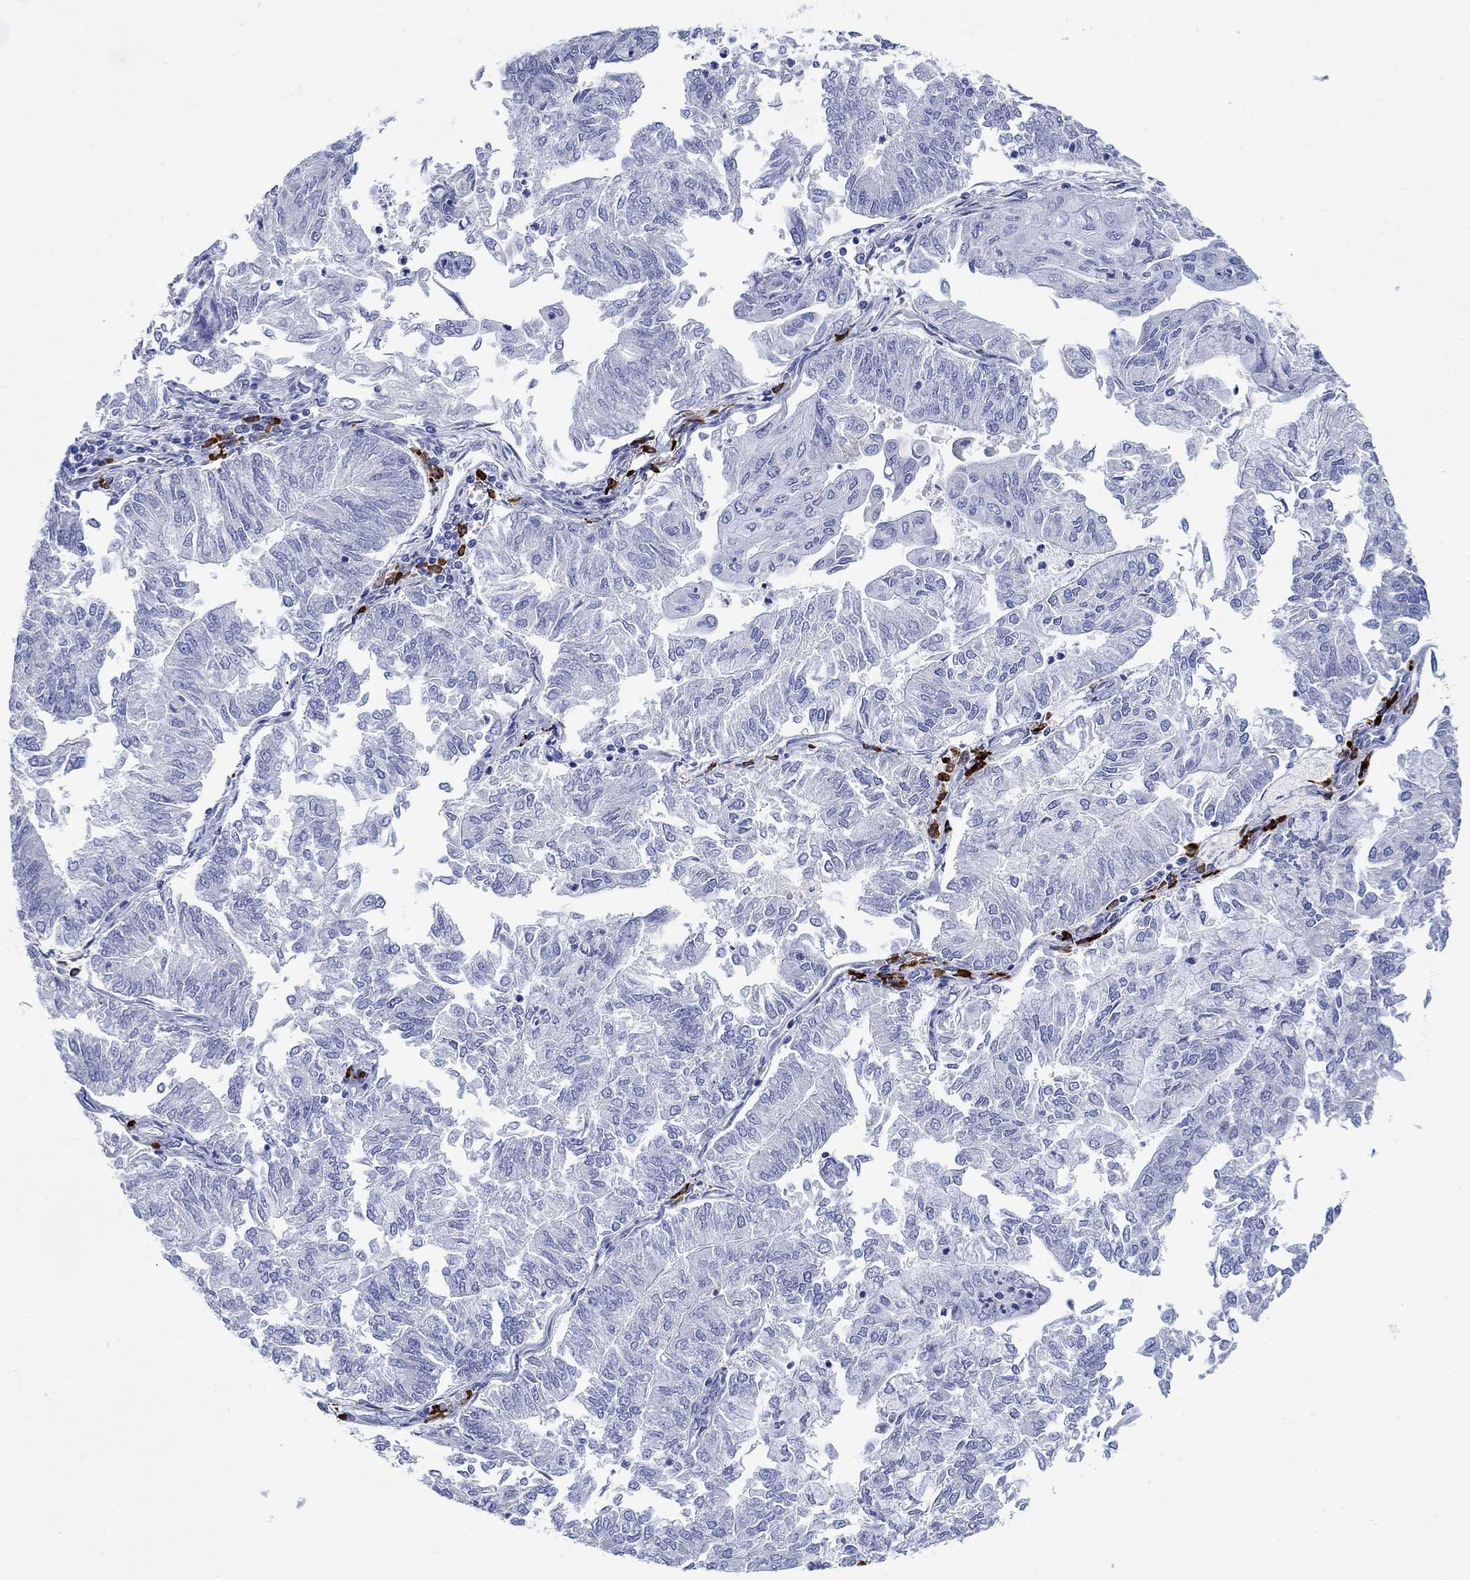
{"staining": {"intensity": "negative", "quantity": "none", "location": "none"}, "tissue": "endometrial cancer", "cell_type": "Tumor cells", "image_type": "cancer", "snomed": [{"axis": "morphology", "description": "Adenocarcinoma, NOS"}, {"axis": "topography", "description": "Endometrium"}], "caption": "The photomicrograph demonstrates no significant staining in tumor cells of endometrial adenocarcinoma.", "gene": "P2RY6", "patient": {"sex": "female", "age": 59}}